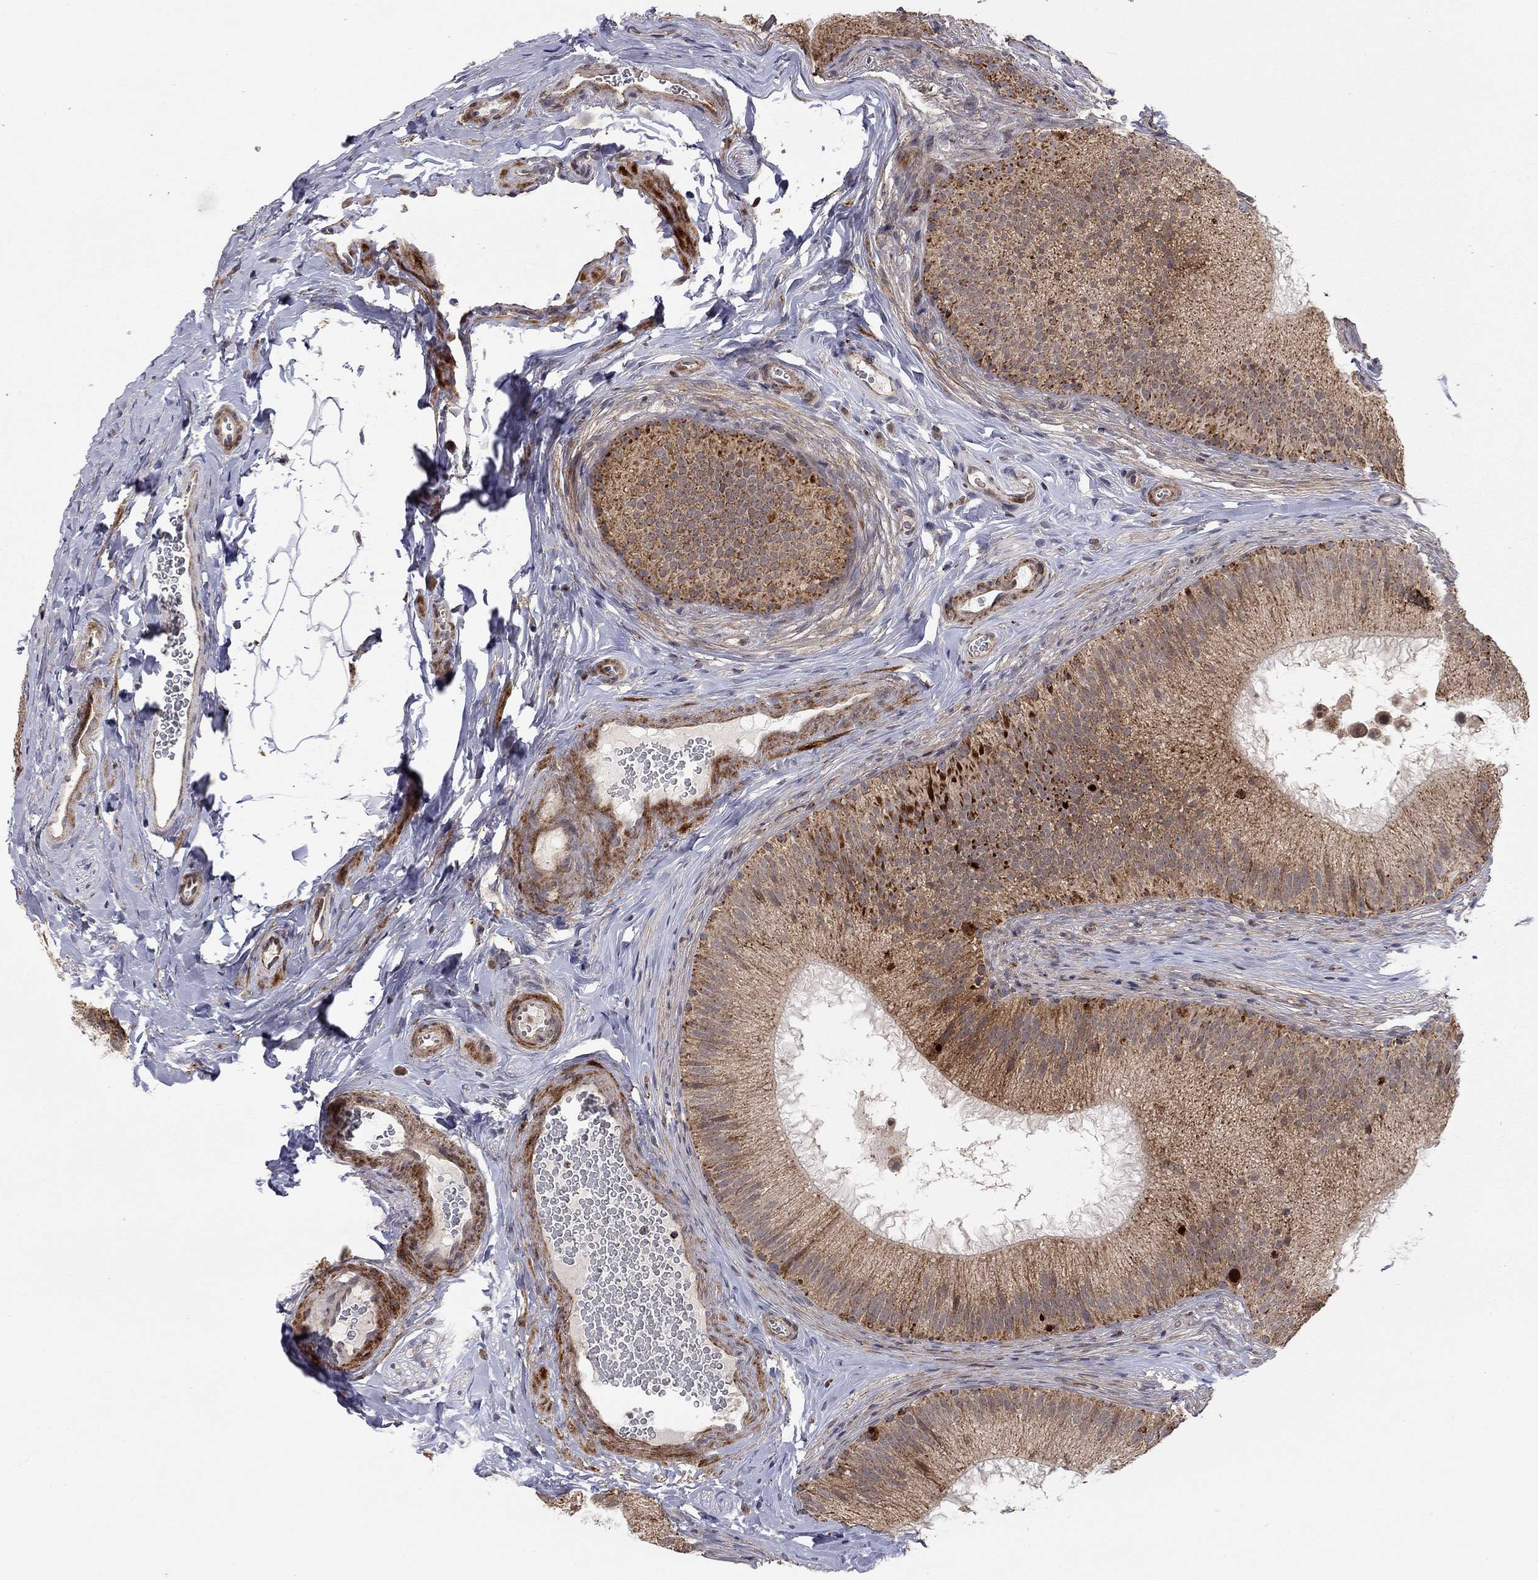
{"staining": {"intensity": "strong", "quantity": "<25%", "location": "cytoplasmic/membranous"}, "tissue": "epididymis", "cell_type": "Glandular cells", "image_type": "normal", "snomed": [{"axis": "morphology", "description": "Normal tissue, NOS"}, {"axis": "topography", "description": "Epididymis"}], "caption": "High-power microscopy captured an IHC image of unremarkable epididymis, revealing strong cytoplasmic/membranous staining in about <25% of glandular cells. (Stains: DAB (3,3'-diaminobenzidine) in brown, nuclei in blue, Microscopy: brightfield microscopy at high magnification).", "gene": "IDS", "patient": {"sex": "male", "age": 32}}